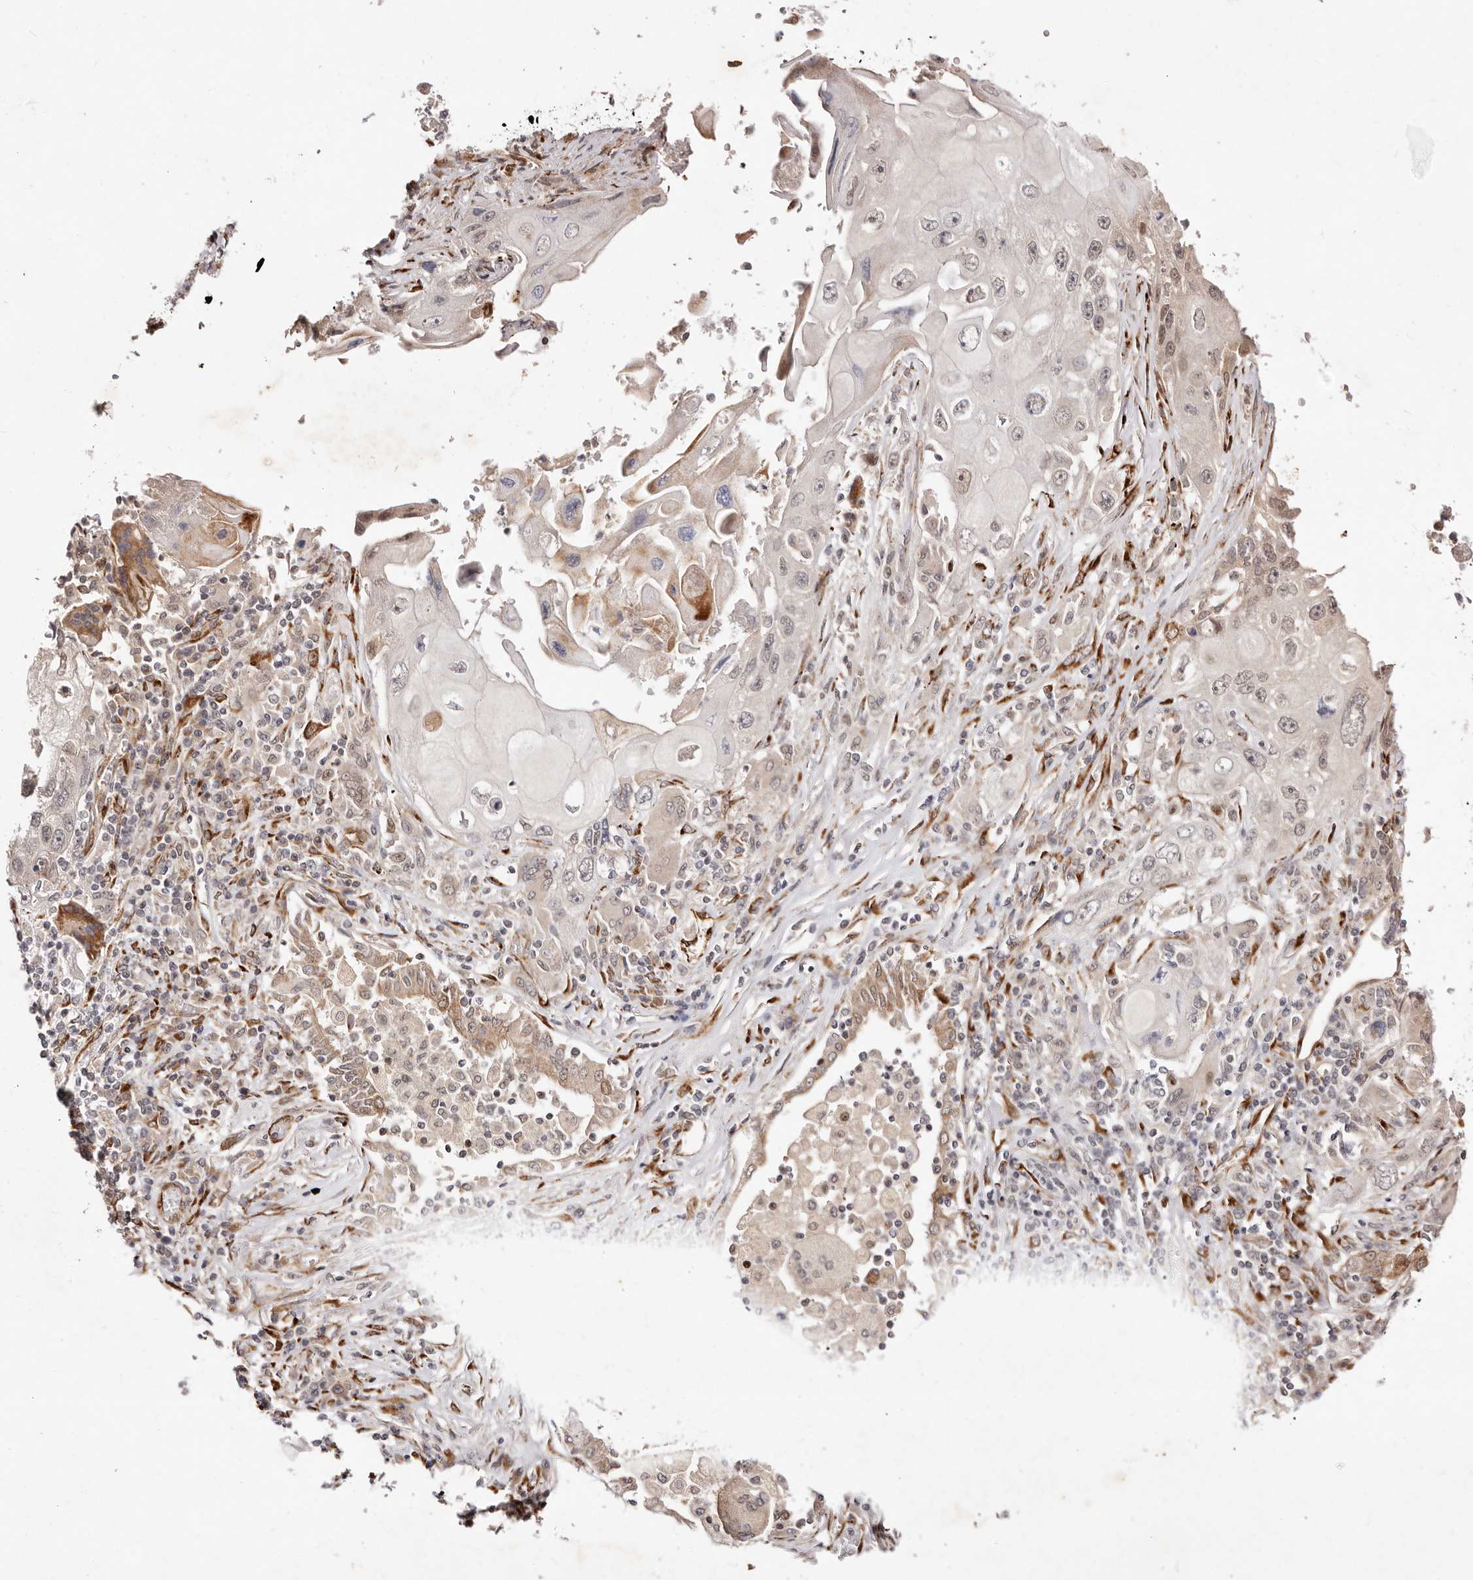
{"staining": {"intensity": "weak", "quantity": "25%-75%", "location": "cytoplasmic/membranous,nuclear"}, "tissue": "lung cancer", "cell_type": "Tumor cells", "image_type": "cancer", "snomed": [{"axis": "morphology", "description": "Squamous cell carcinoma, NOS"}, {"axis": "topography", "description": "Lung"}], "caption": "A brown stain shows weak cytoplasmic/membranous and nuclear expression of a protein in human squamous cell carcinoma (lung) tumor cells. Immunohistochemistry (ihc) stains the protein of interest in brown and the nuclei are stained blue.", "gene": "BCL2L15", "patient": {"sex": "male", "age": 61}}